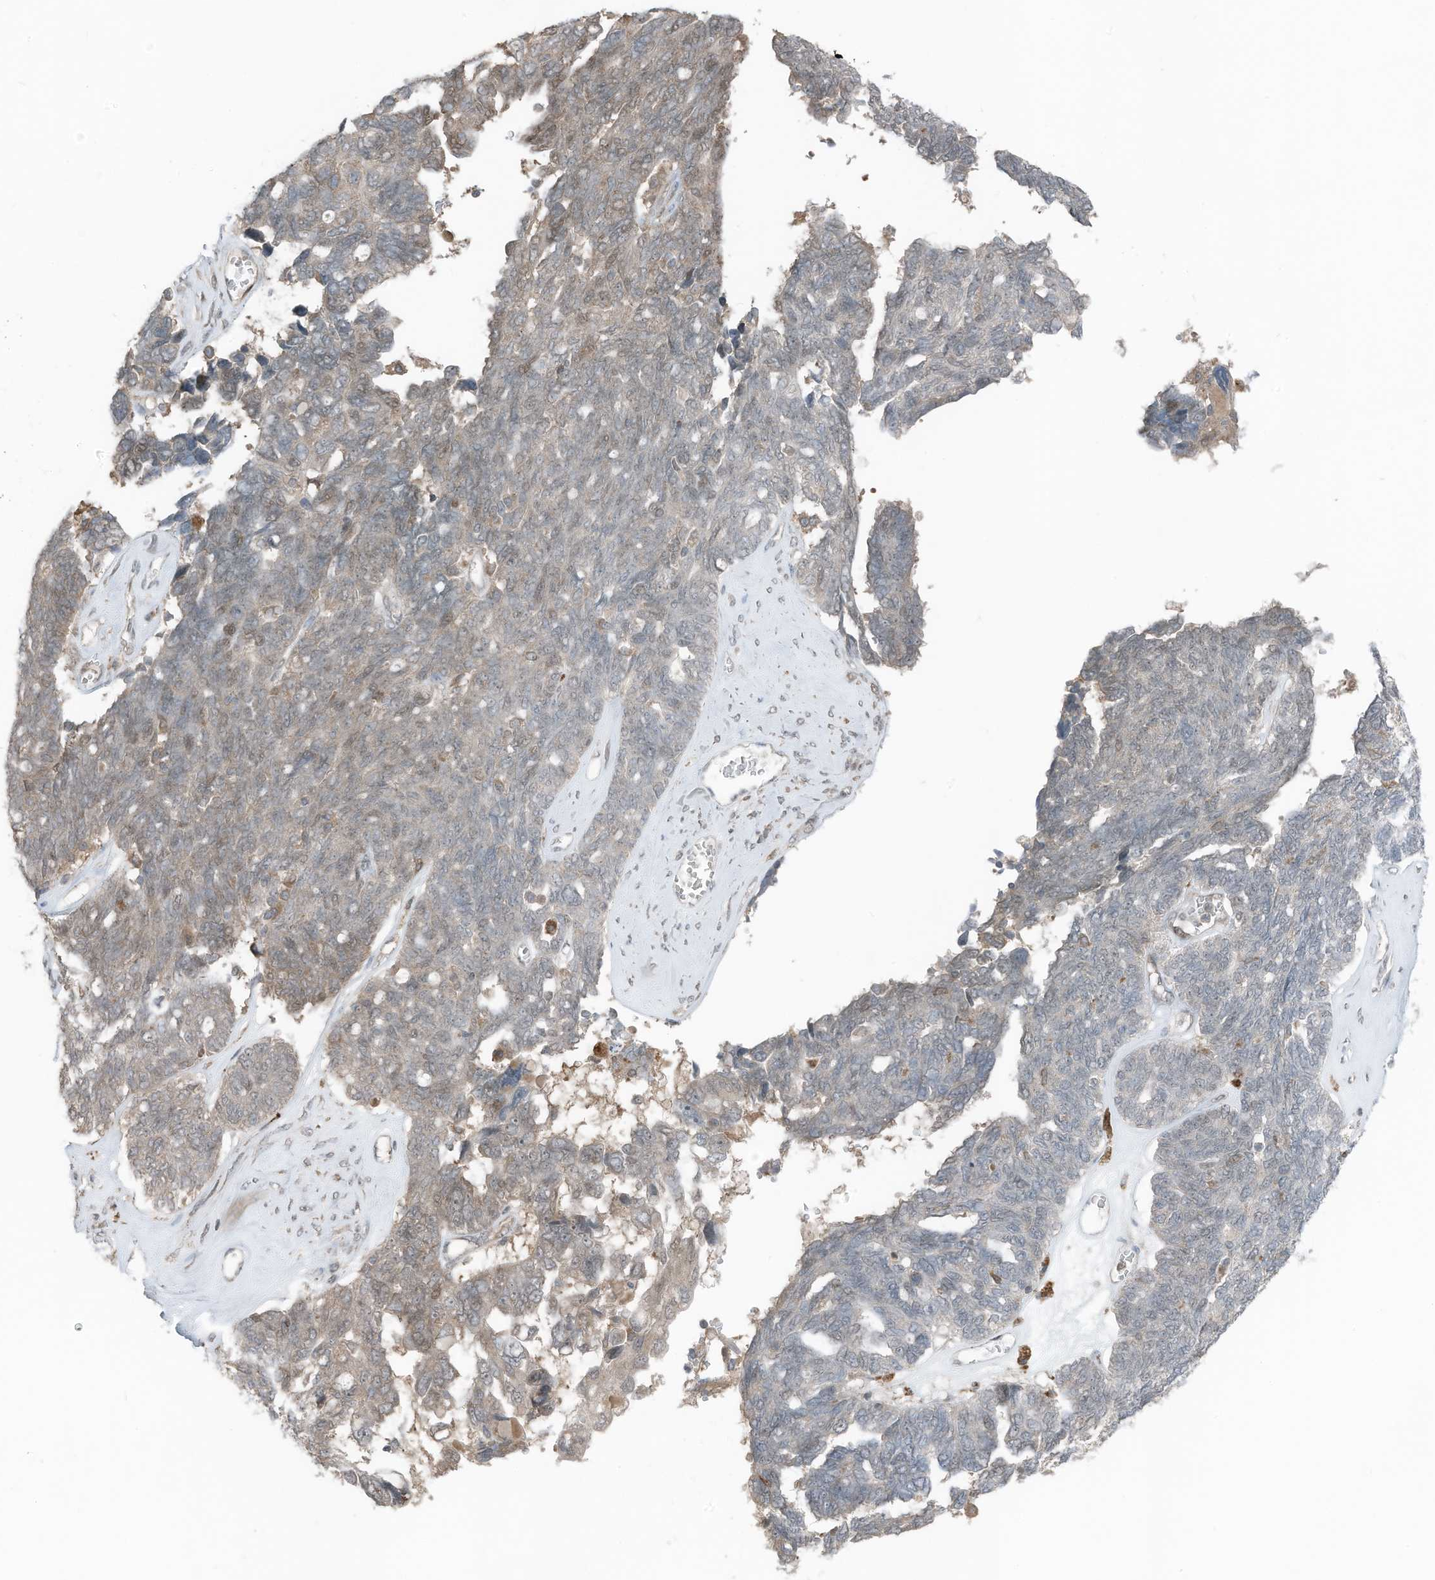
{"staining": {"intensity": "weak", "quantity": "<25%", "location": "nuclear"}, "tissue": "ovarian cancer", "cell_type": "Tumor cells", "image_type": "cancer", "snomed": [{"axis": "morphology", "description": "Cystadenocarcinoma, serous, NOS"}, {"axis": "topography", "description": "Ovary"}], "caption": "IHC photomicrograph of human serous cystadenocarcinoma (ovarian) stained for a protein (brown), which demonstrates no expression in tumor cells. (Stains: DAB (3,3'-diaminobenzidine) IHC with hematoxylin counter stain, Microscopy: brightfield microscopy at high magnification).", "gene": "TXNDC9", "patient": {"sex": "female", "age": 79}}